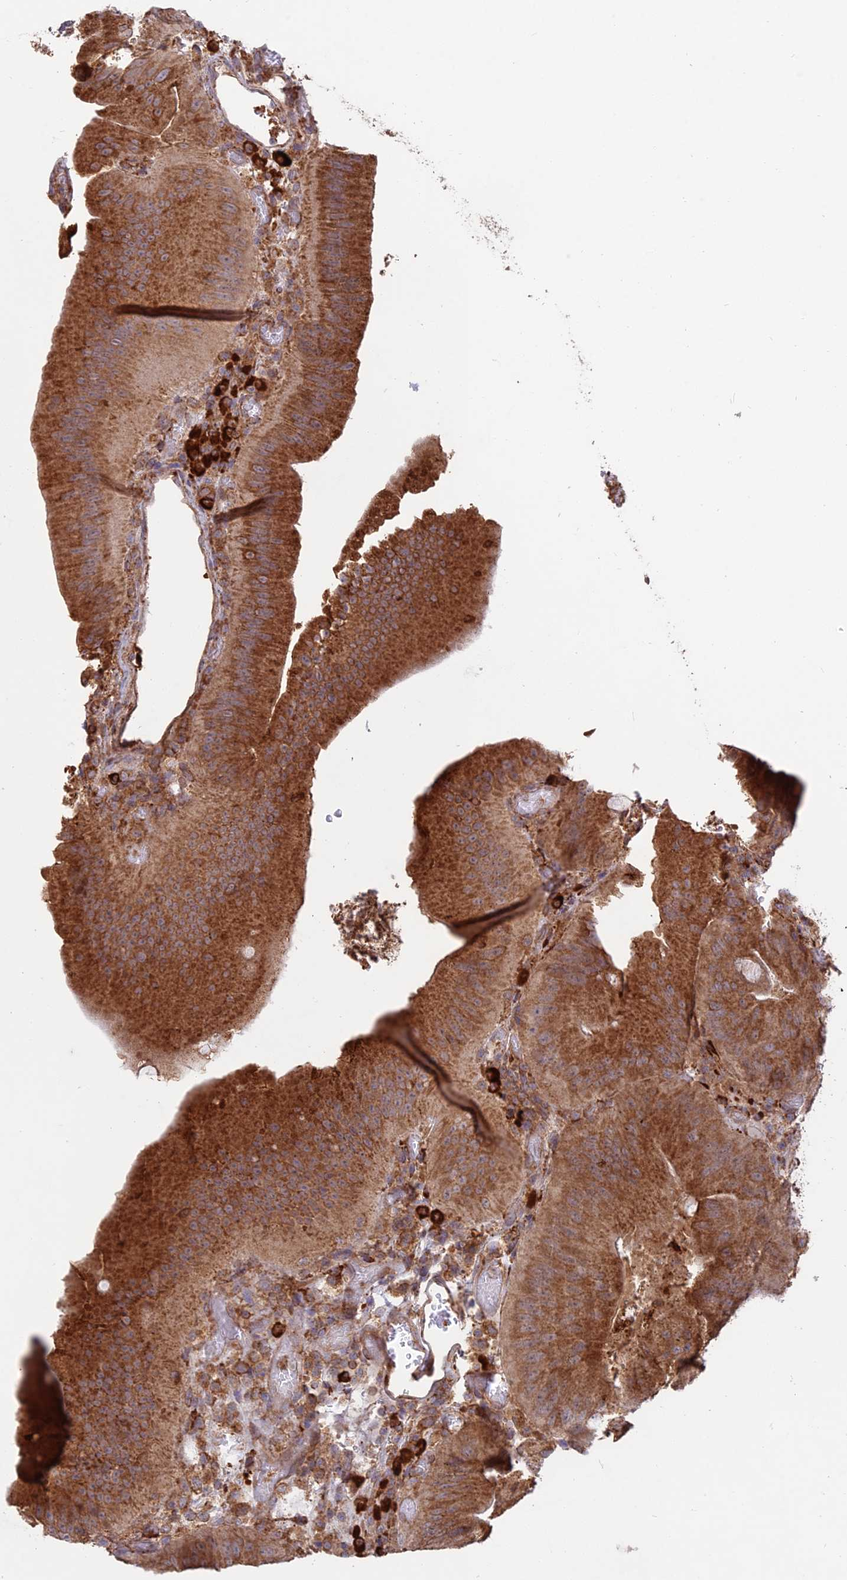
{"staining": {"intensity": "strong", "quantity": ">75%", "location": "cytoplasmic/membranous"}, "tissue": "colorectal cancer", "cell_type": "Tumor cells", "image_type": "cancer", "snomed": [{"axis": "morphology", "description": "Adenocarcinoma, NOS"}, {"axis": "topography", "description": "Colon"}], "caption": "IHC (DAB) staining of human colorectal cancer shows strong cytoplasmic/membranous protein staining in approximately >75% of tumor cells.", "gene": "NXNL2", "patient": {"sex": "female", "age": 43}}